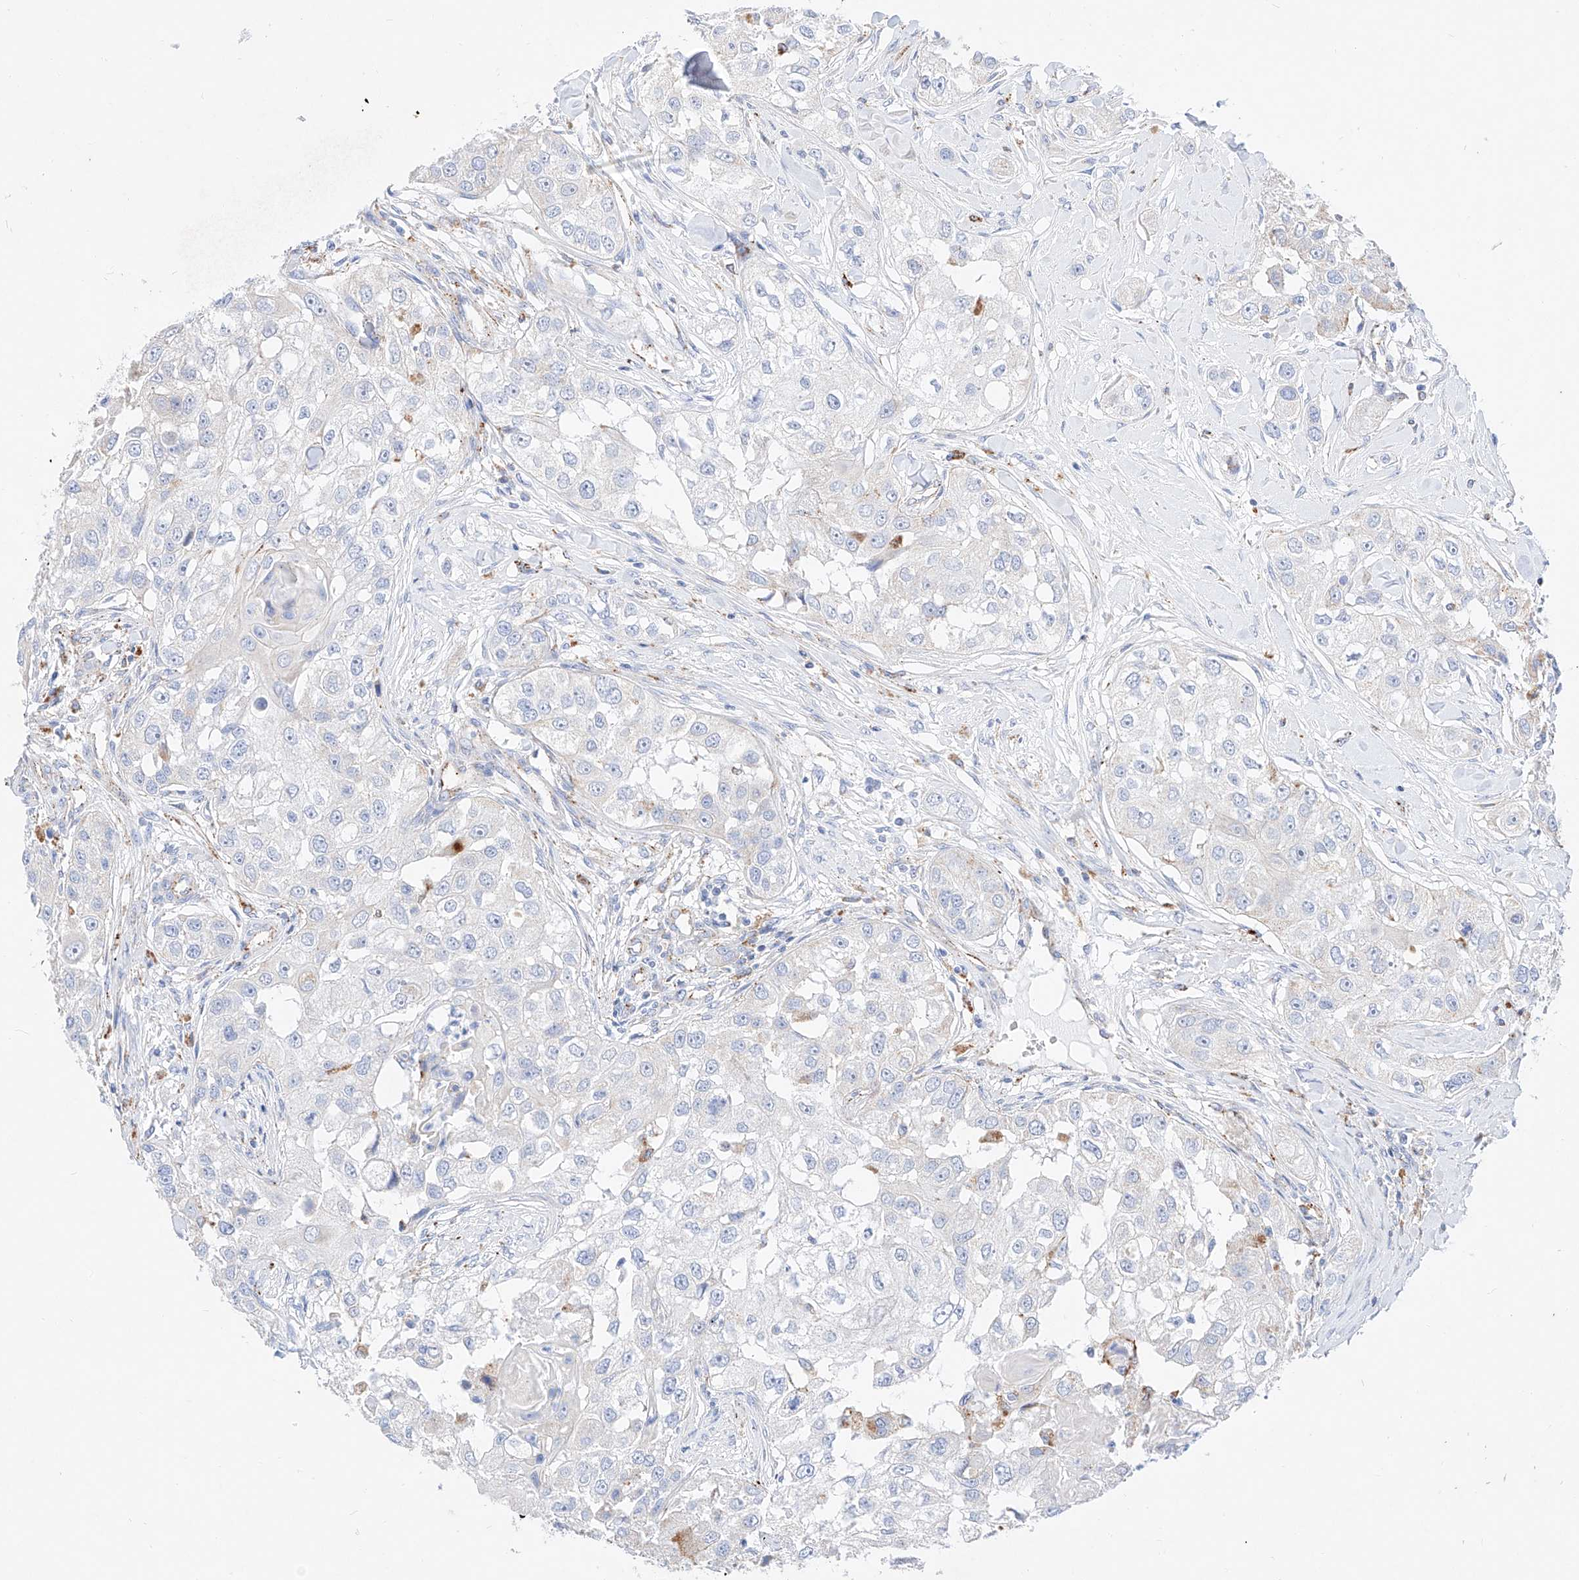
{"staining": {"intensity": "negative", "quantity": "none", "location": "none"}, "tissue": "head and neck cancer", "cell_type": "Tumor cells", "image_type": "cancer", "snomed": [{"axis": "morphology", "description": "Normal tissue, NOS"}, {"axis": "morphology", "description": "Squamous cell carcinoma, NOS"}, {"axis": "topography", "description": "Skeletal muscle"}, {"axis": "topography", "description": "Head-Neck"}], "caption": "Tumor cells show no significant expression in head and neck squamous cell carcinoma.", "gene": "C6orf62", "patient": {"sex": "male", "age": 51}}